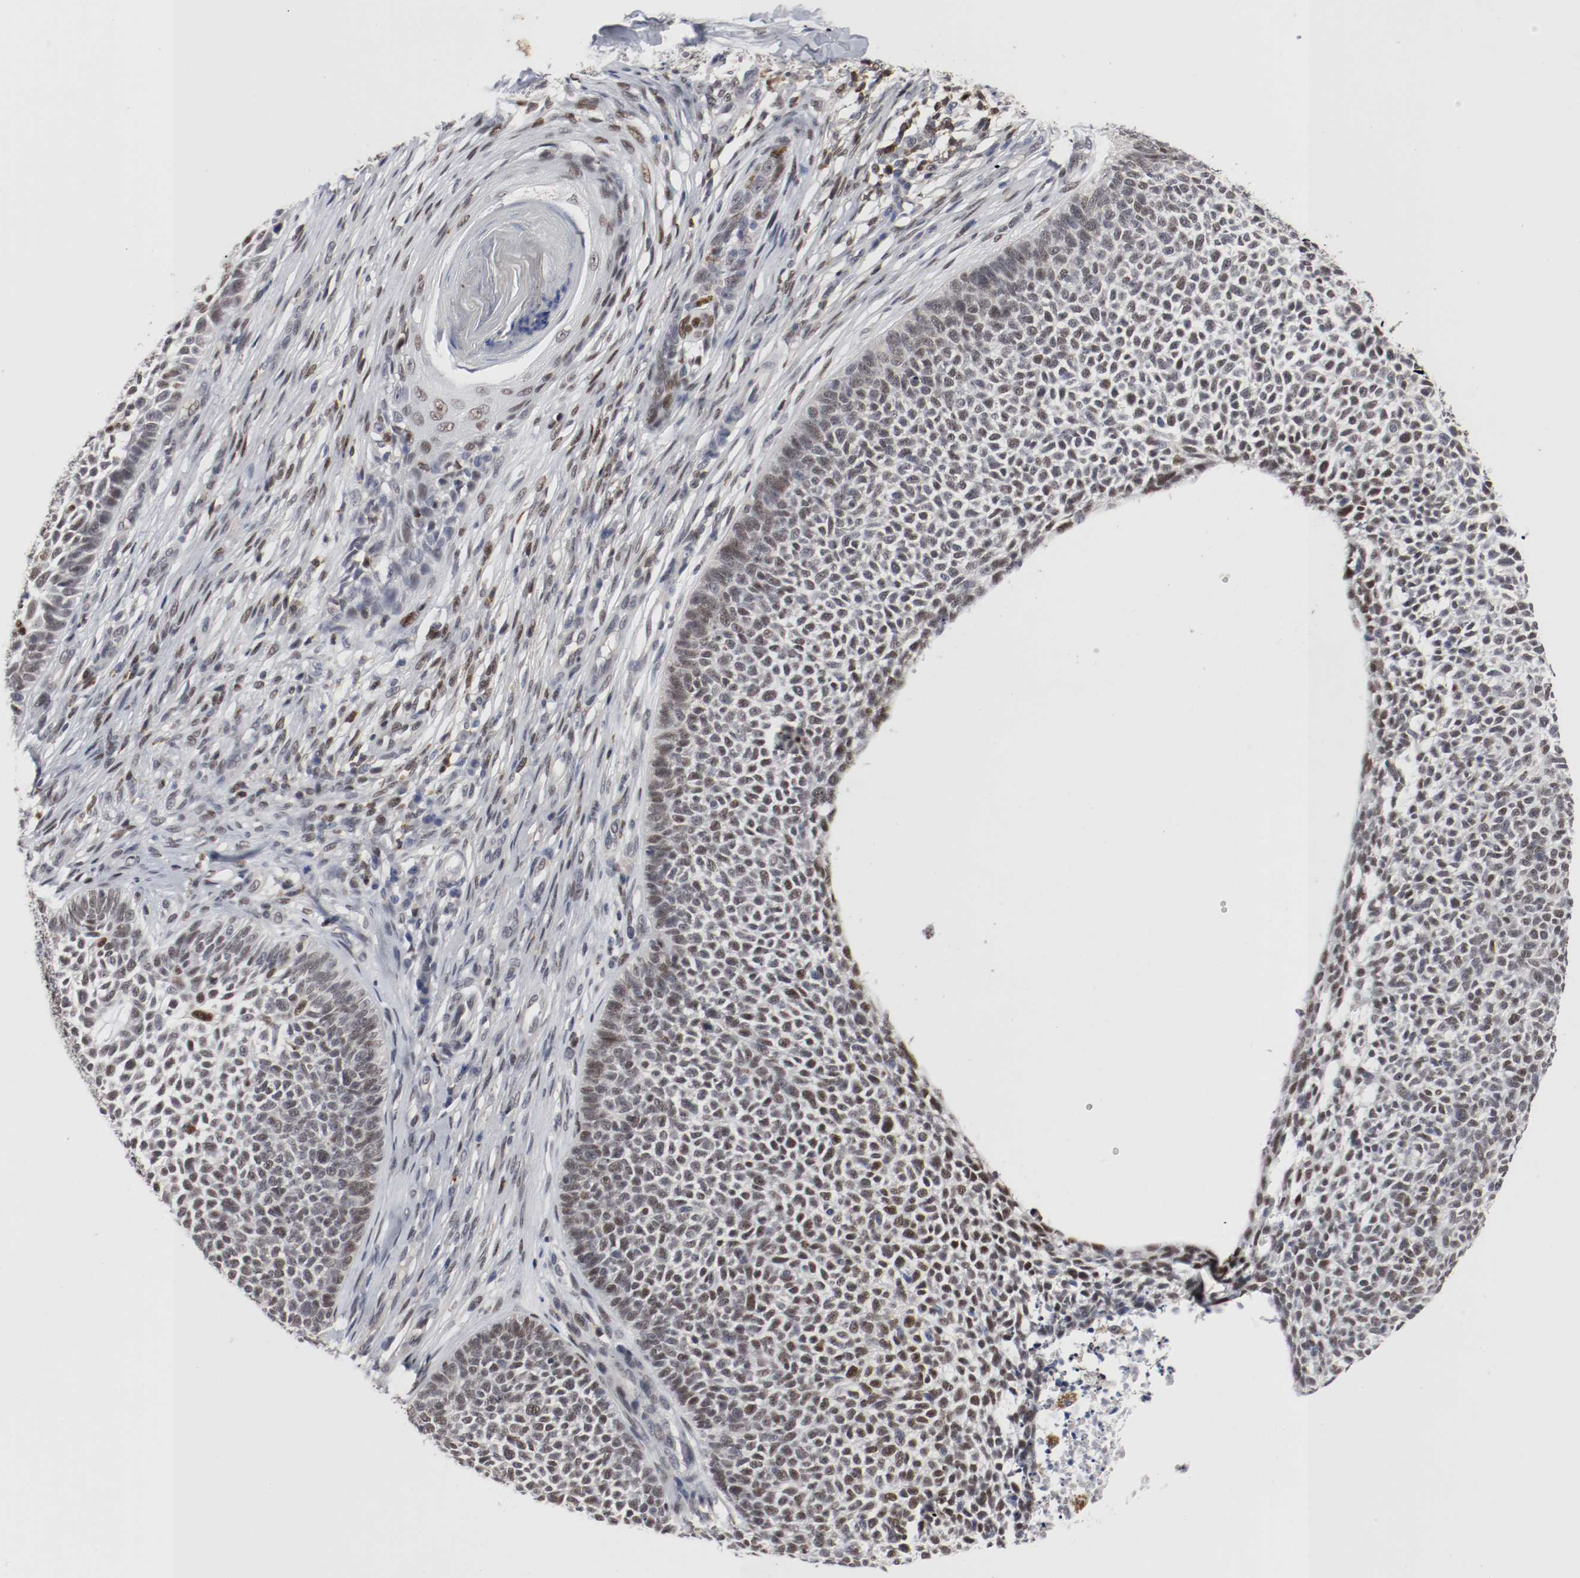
{"staining": {"intensity": "weak", "quantity": "25%-75%", "location": "nuclear"}, "tissue": "skin cancer", "cell_type": "Tumor cells", "image_type": "cancer", "snomed": [{"axis": "morphology", "description": "Basal cell carcinoma"}, {"axis": "topography", "description": "Skin"}], "caption": "Protein analysis of skin cancer tissue exhibits weak nuclear staining in approximately 25%-75% of tumor cells.", "gene": "JUND", "patient": {"sex": "female", "age": 84}}